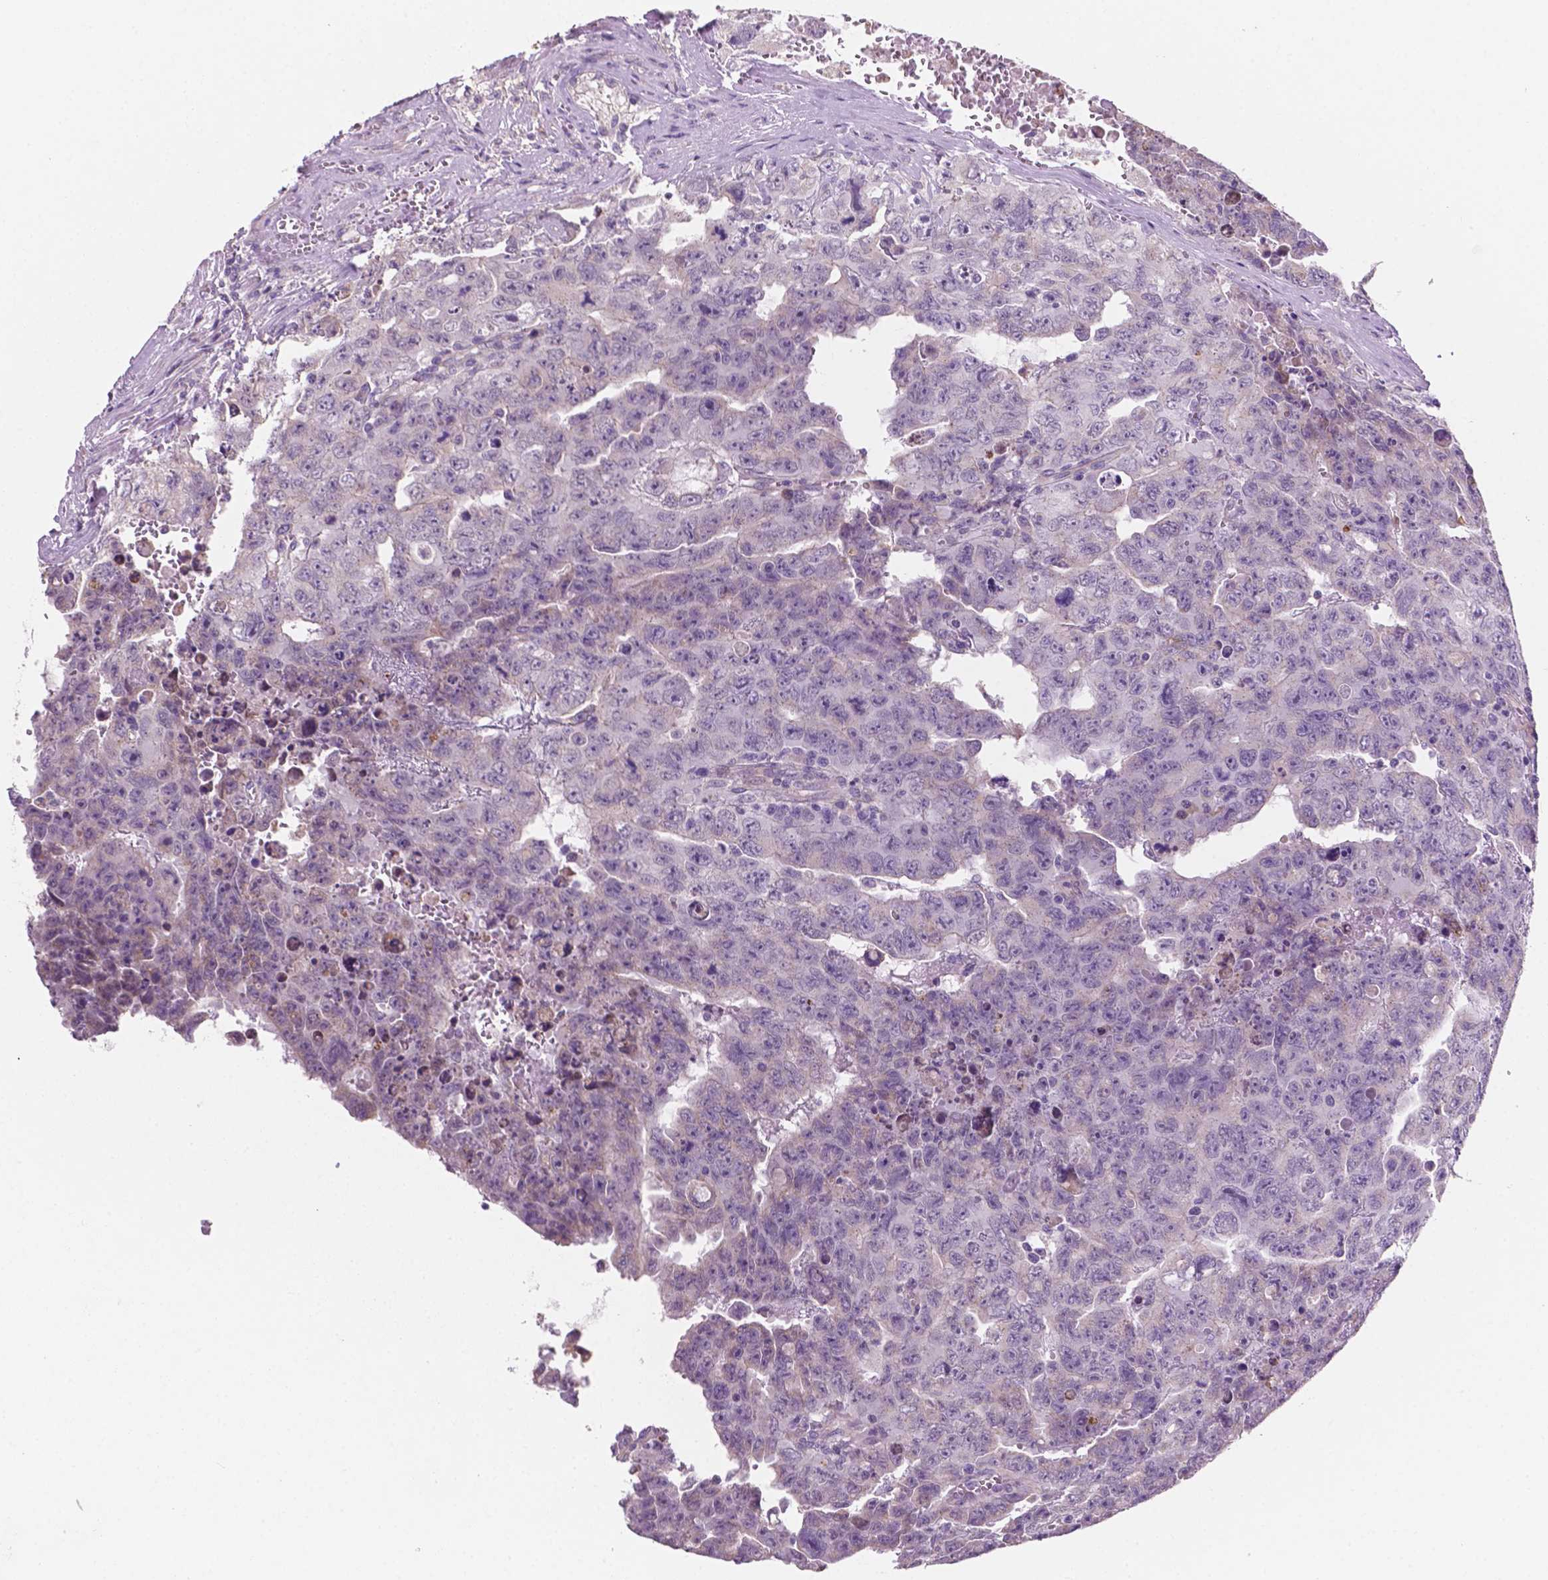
{"staining": {"intensity": "negative", "quantity": "none", "location": "none"}, "tissue": "testis cancer", "cell_type": "Tumor cells", "image_type": "cancer", "snomed": [{"axis": "morphology", "description": "Carcinoma, Embryonal, NOS"}, {"axis": "topography", "description": "Testis"}], "caption": "A histopathology image of human testis cancer is negative for staining in tumor cells.", "gene": "LRP1B", "patient": {"sex": "male", "age": 24}}